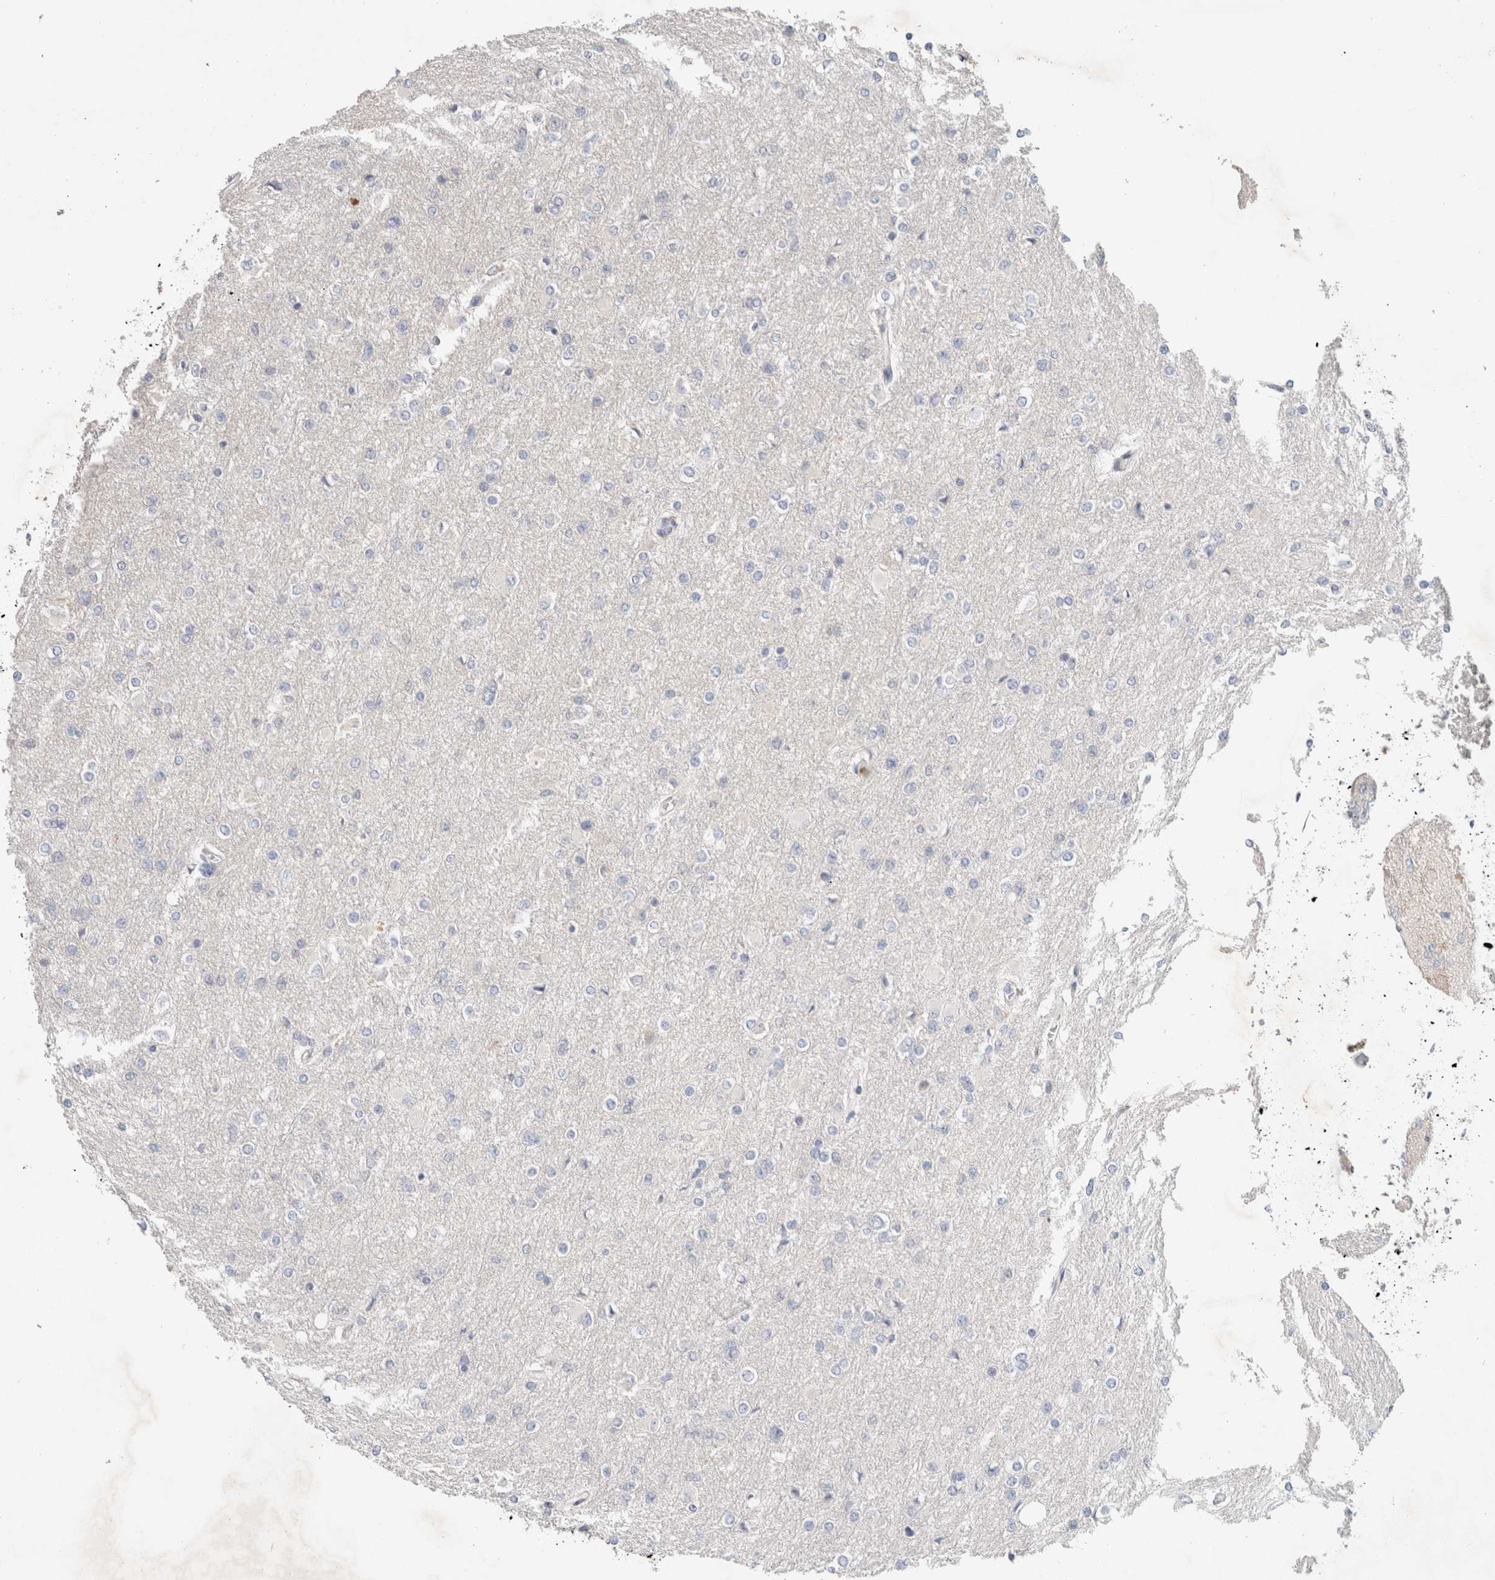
{"staining": {"intensity": "negative", "quantity": "none", "location": "none"}, "tissue": "glioma", "cell_type": "Tumor cells", "image_type": "cancer", "snomed": [{"axis": "morphology", "description": "Glioma, malignant, High grade"}, {"axis": "topography", "description": "Cerebral cortex"}], "caption": "This is a micrograph of IHC staining of glioma, which shows no positivity in tumor cells.", "gene": "MPP2", "patient": {"sex": "female", "age": 36}}